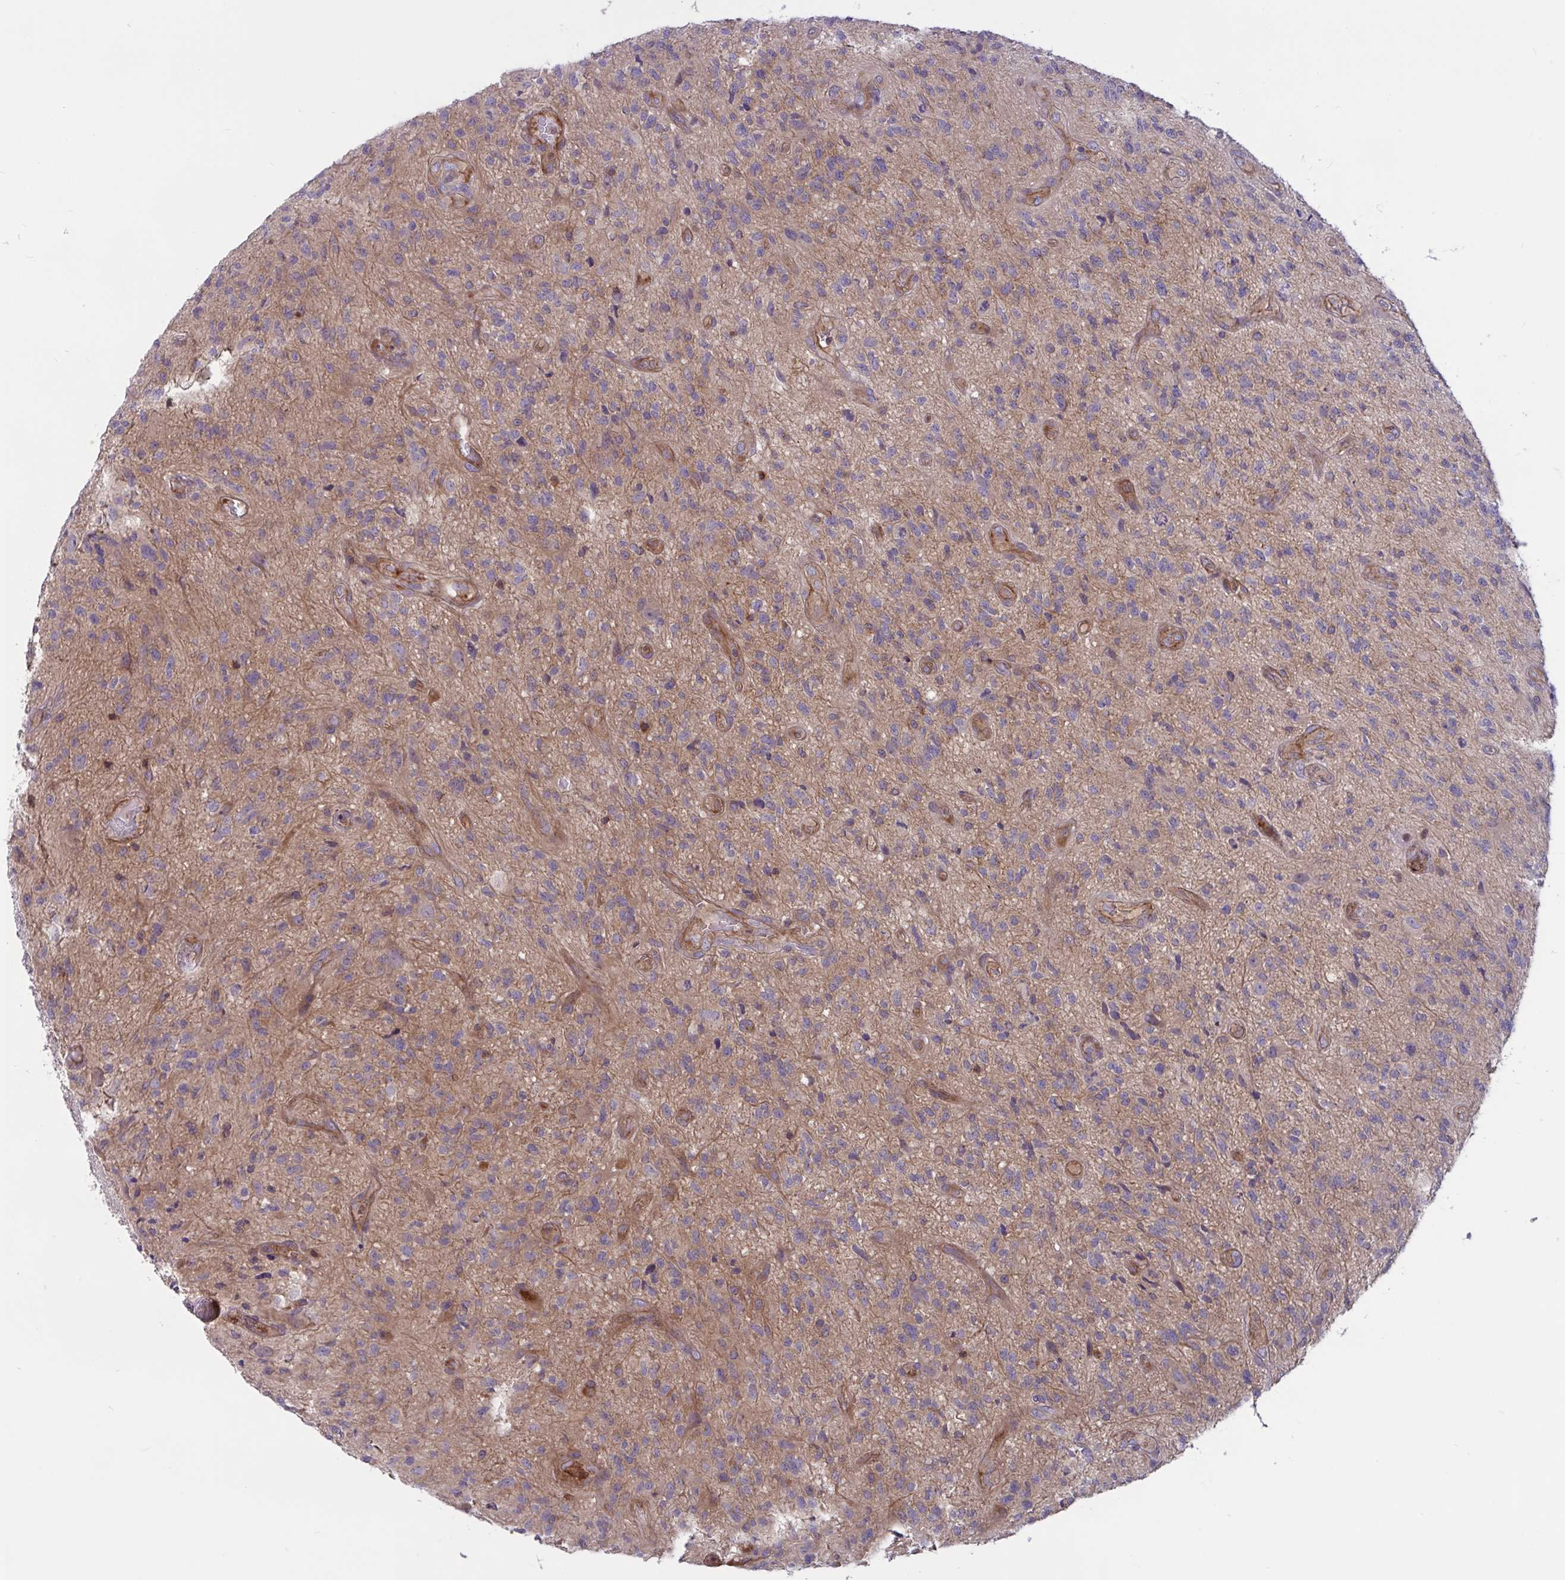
{"staining": {"intensity": "negative", "quantity": "none", "location": "none"}, "tissue": "glioma", "cell_type": "Tumor cells", "image_type": "cancer", "snomed": [{"axis": "morphology", "description": "Glioma, malignant, High grade"}, {"axis": "topography", "description": "Brain"}], "caption": "Tumor cells show no significant staining in malignant glioma (high-grade).", "gene": "TANK", "patient": {"sex": "male", "age": 67}}